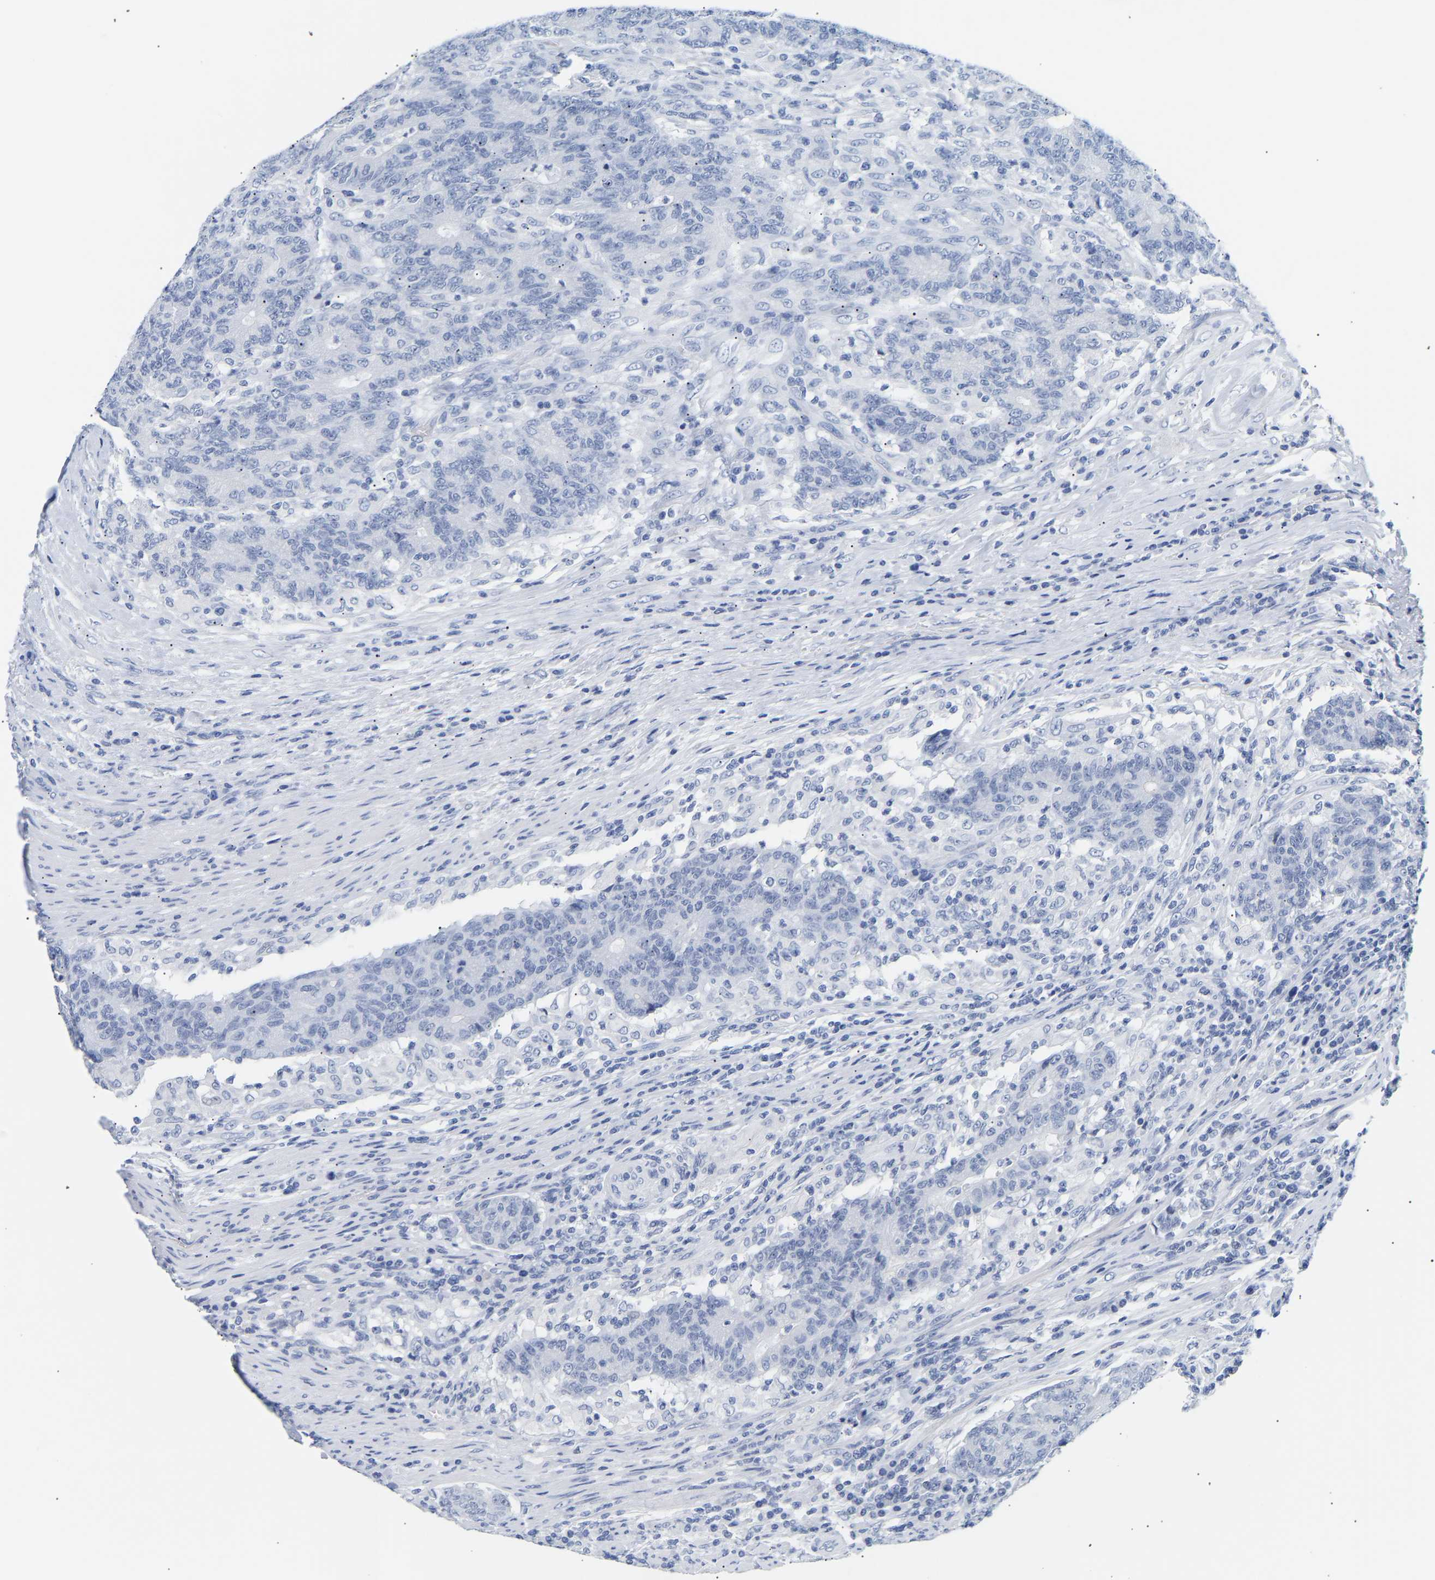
{"staining": {"intensity": "negative", "quantity": "none", "location": "none"}, "tissue": "colorectal cancer", "cell_type": "Tumor cells", "image_type": "cancer", "snomed": [{"axis": "morphology", "description": "Normal tissue, NOS"}, {"axis": "morphology", "description": "Adenocarcinoma, NOS"}, {"axis": "topography", "description": "Colon"}], "caption": "Colorectal cancer was stained to show a protein in brown. There is no significant expression in tumor cells.", "gene": "SPINK2", "patient": {"sex": "female", "age": 75}}